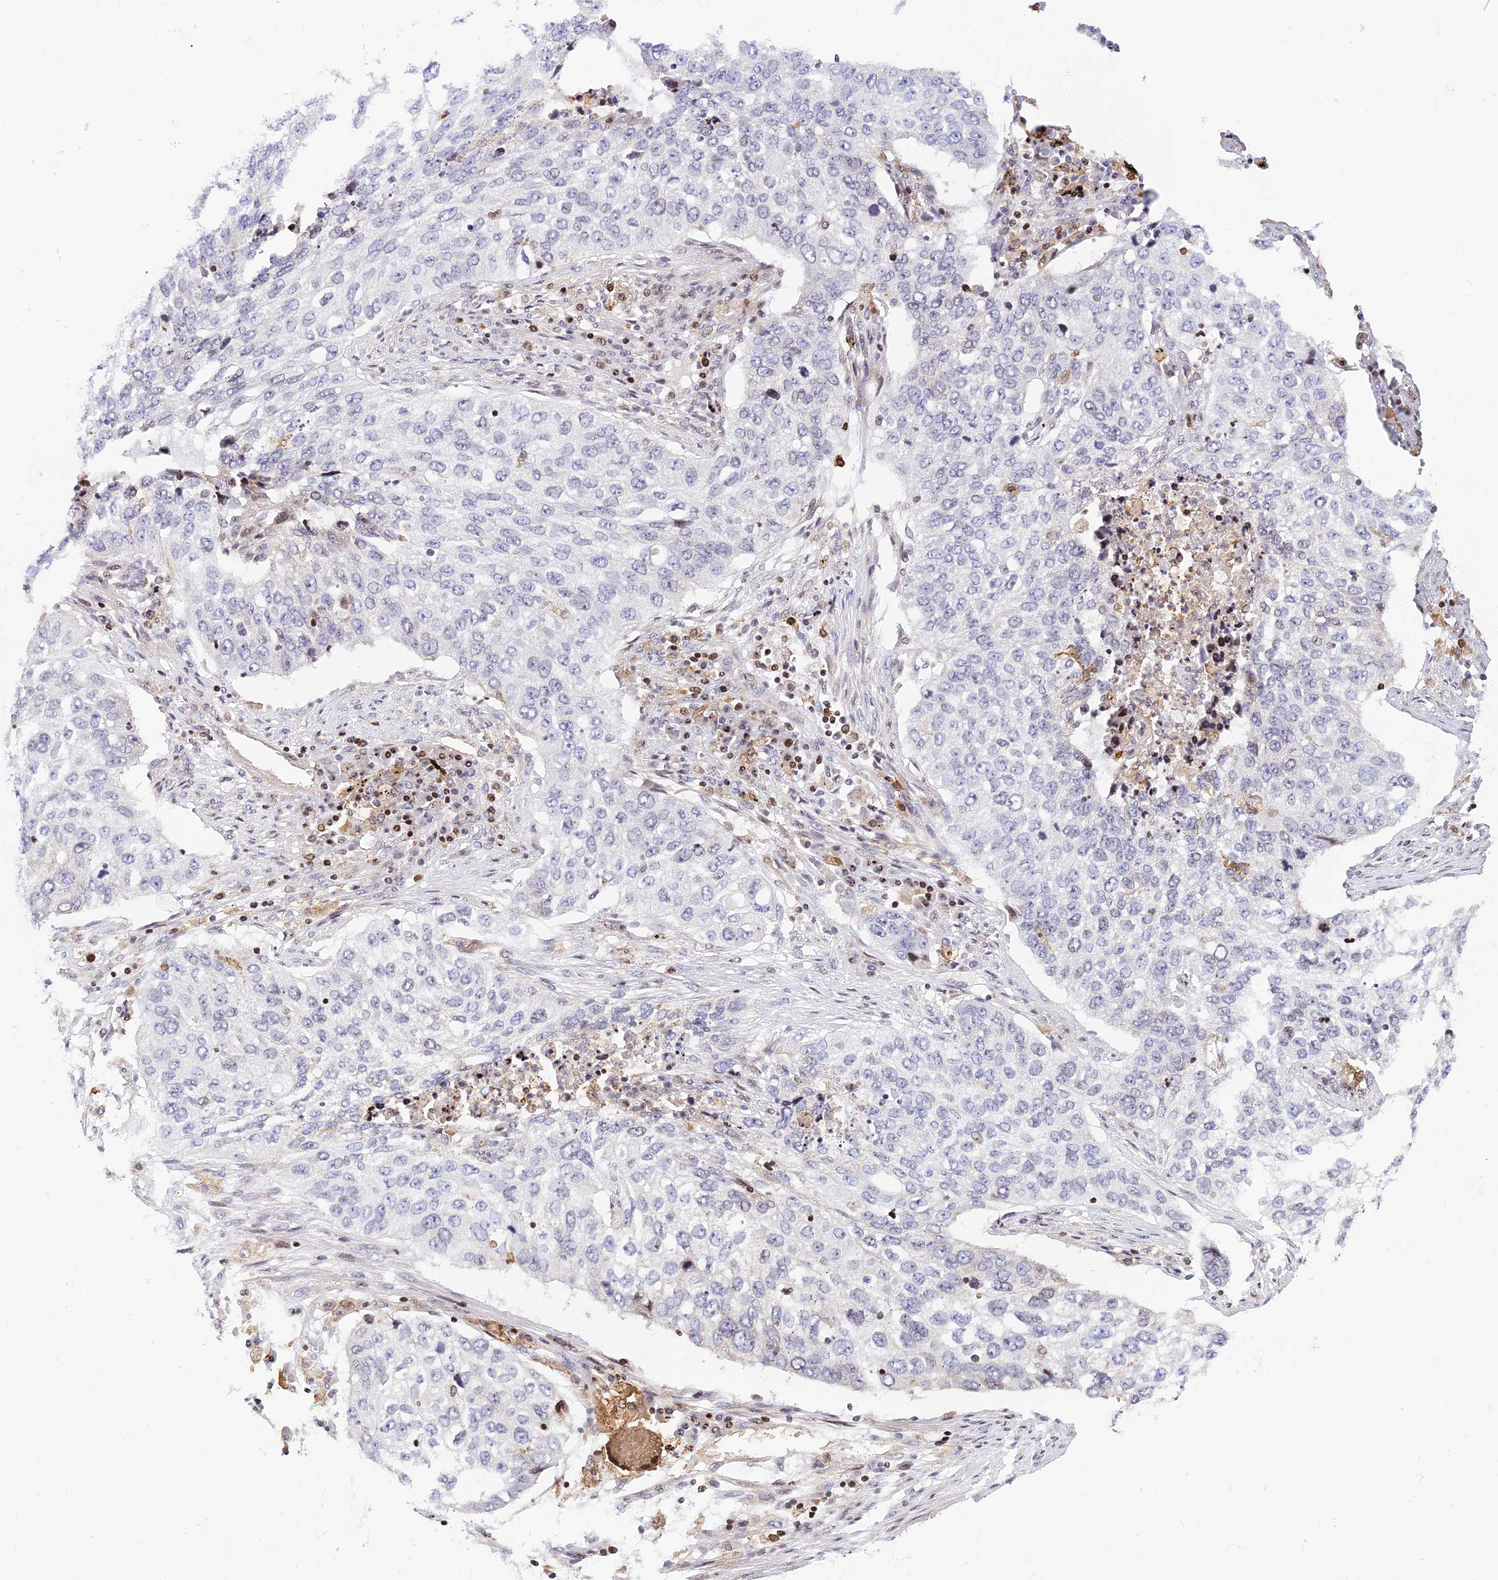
{"staining": {"intensity": "negative", "quantity": "none", "location": "none"}, "tissue": "lung cancer", "cell_type": "Tumor cells", "image_type": "cancer", "snomed": [{"axis": "morphology", "description": "Squamous cell carcinoma, NOS"}, {"axis": "topography", "description": "Lung"}], "caption": "Histopathology image shows no protein positivity in tumor cells of lung cancer tissue. Brightfield microscopy of immunohistochemistry stained with DAB (3,3'-diaminobenzidine) (brown) and hematoxylin (blue), captured at high magnification.", "gene": "FAM186B", "patient": {"sex": "female", "age": 63}}